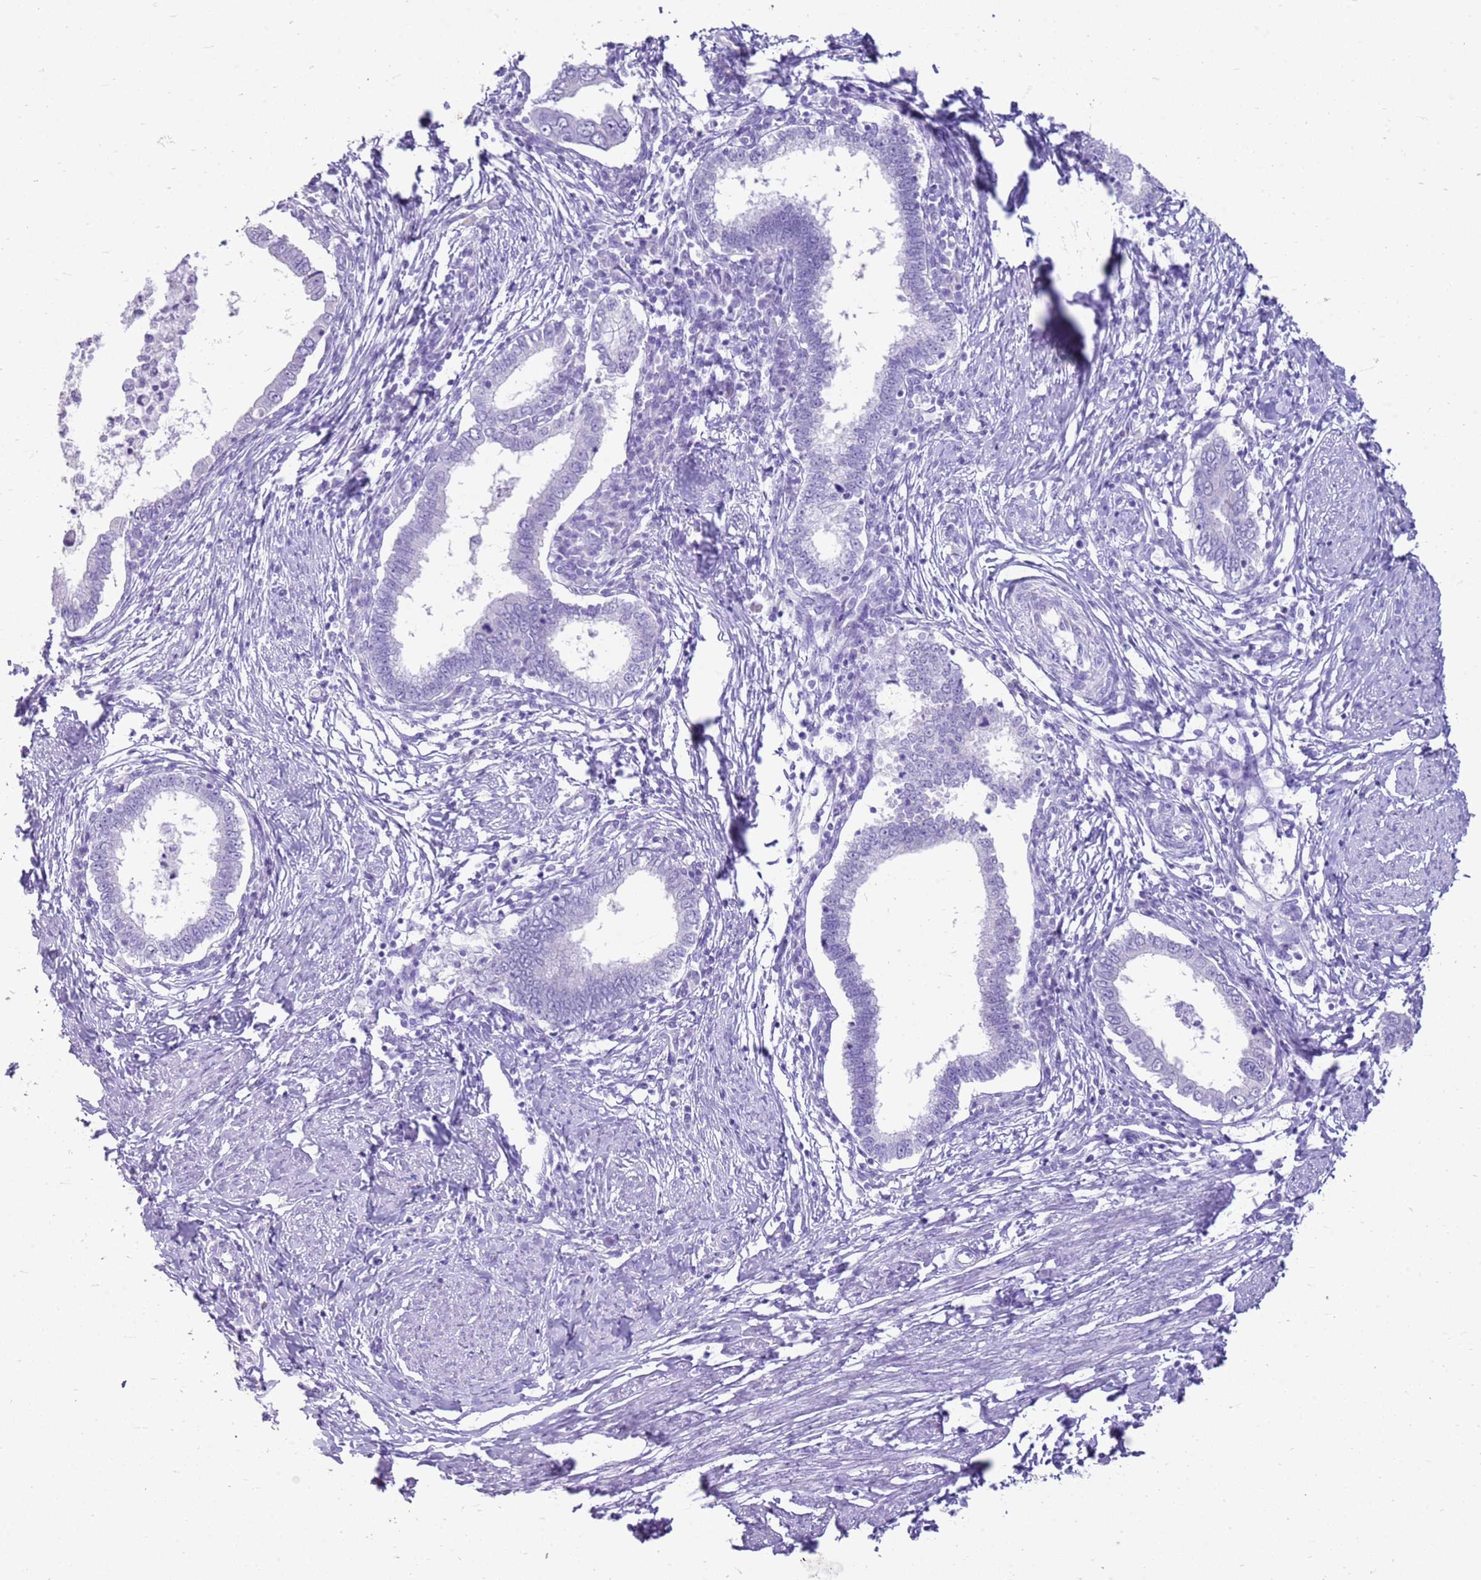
{"staining": {"intensity": "negative", "quantity": "none", "location": "none"}, "tissue": "cervical cancer", "cell_type": "Tumor cells", "image_type": "cancer", "snomed": [{"axis": "morphology", "description": "Adenocarcinoma, NOS"}, {"axis": "topography", "description": "Cervix"}], "caption": "Cervical cancer (adenocarcinoma) was stained to show a protein in brown. There is no significant positivity in tumor cells.", "gene": "CA8", "patient": {"sex": "female", "age": 36}}